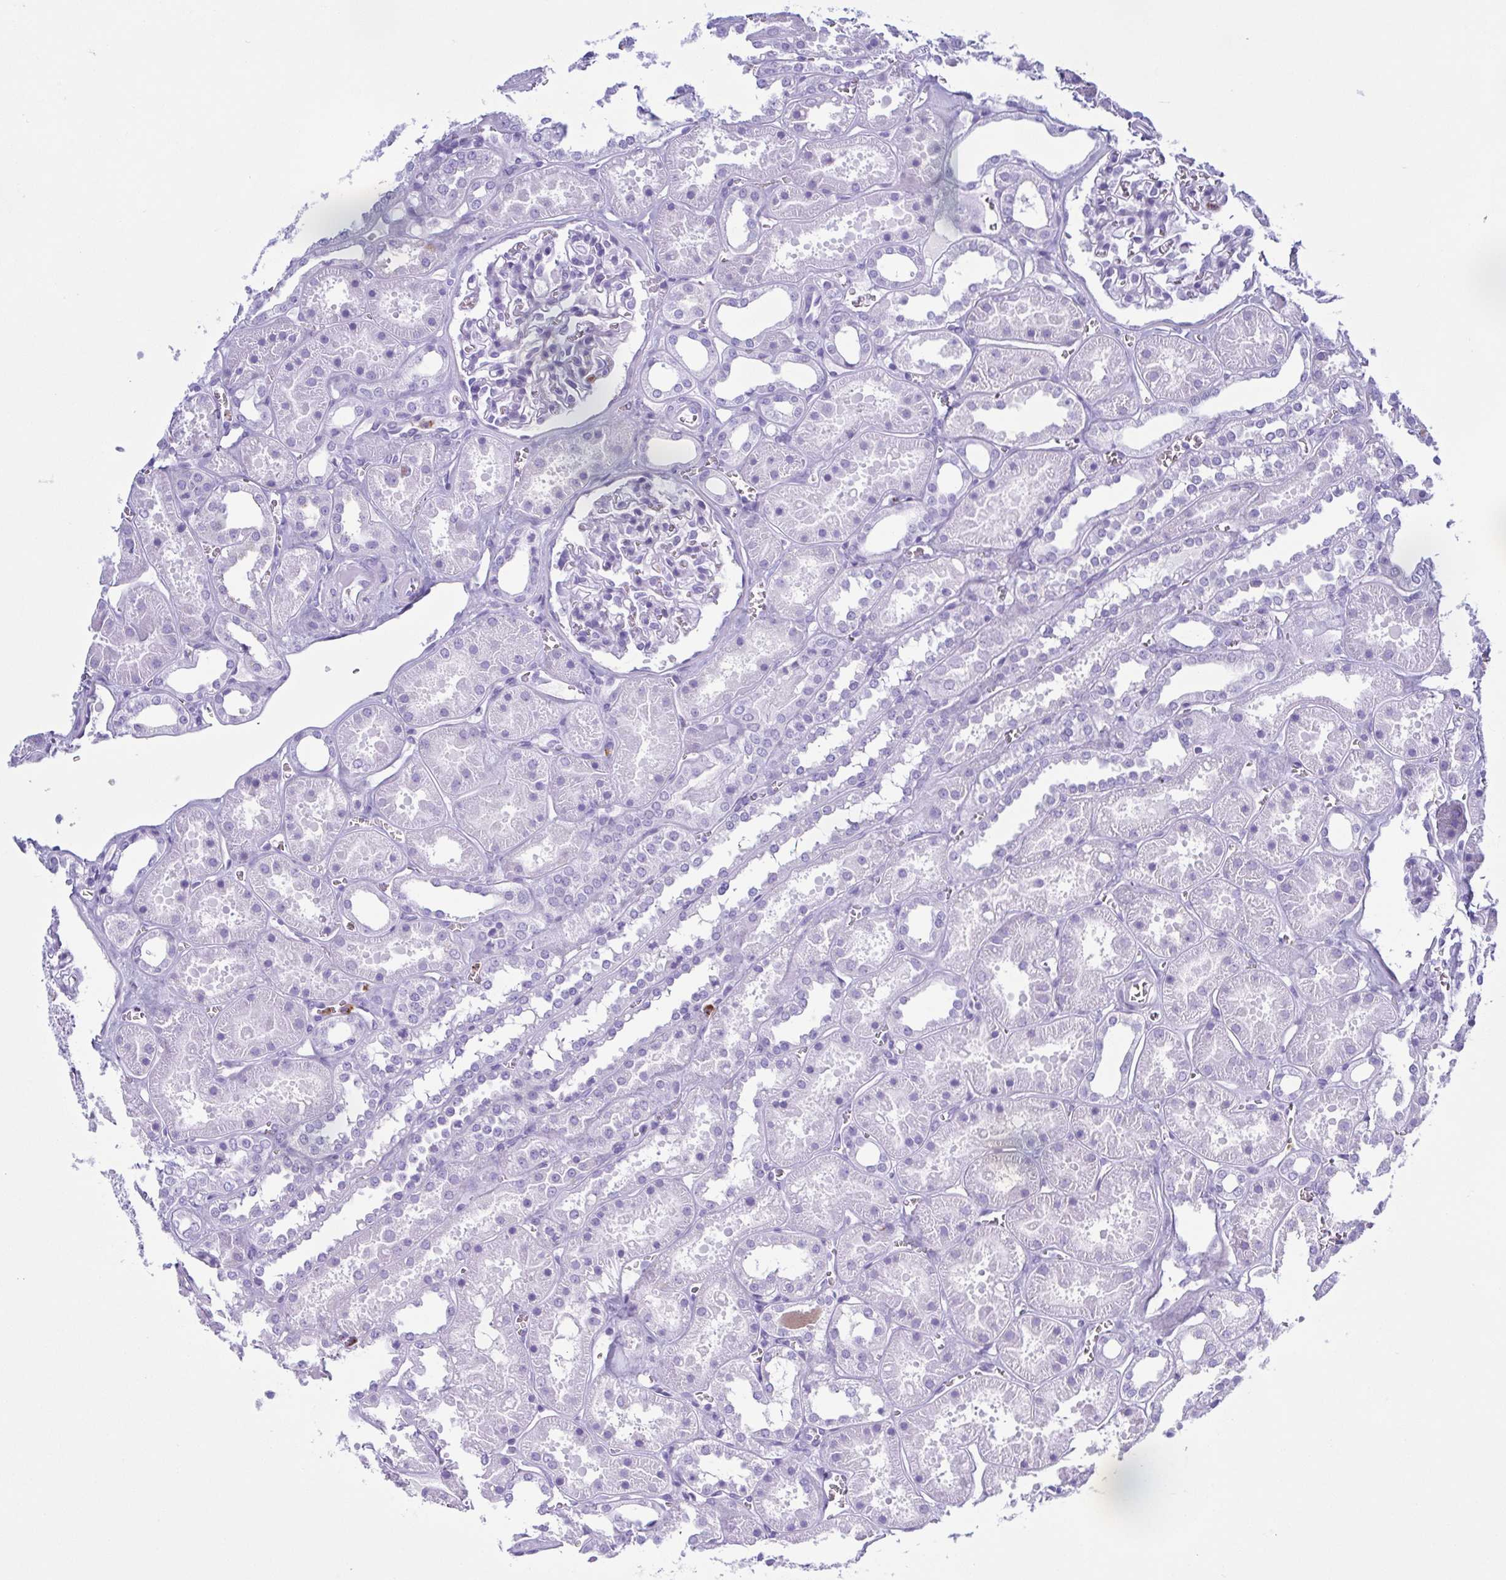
{"staining": {"intensity": "negative", "quantity": "none", "location": "none"}, "tissue": "kidney", "cell_type": "Cells in glomeruli", "image_type": "normal", "snomed": [{"axis": "morphology", "description": "Normal tissue, NOS"}, {"axis": "topography", "description": "Kidney"}], "caption": "IHC histopathology image of normal kidney: kidney stained with DAB (3,3'-diaminobenzidine) shows no significant protein staining in cells in glomeruli. Nuclei are stained in blue.", "gene": "LTF", "patient": {"sex": "female", "age": 41}}